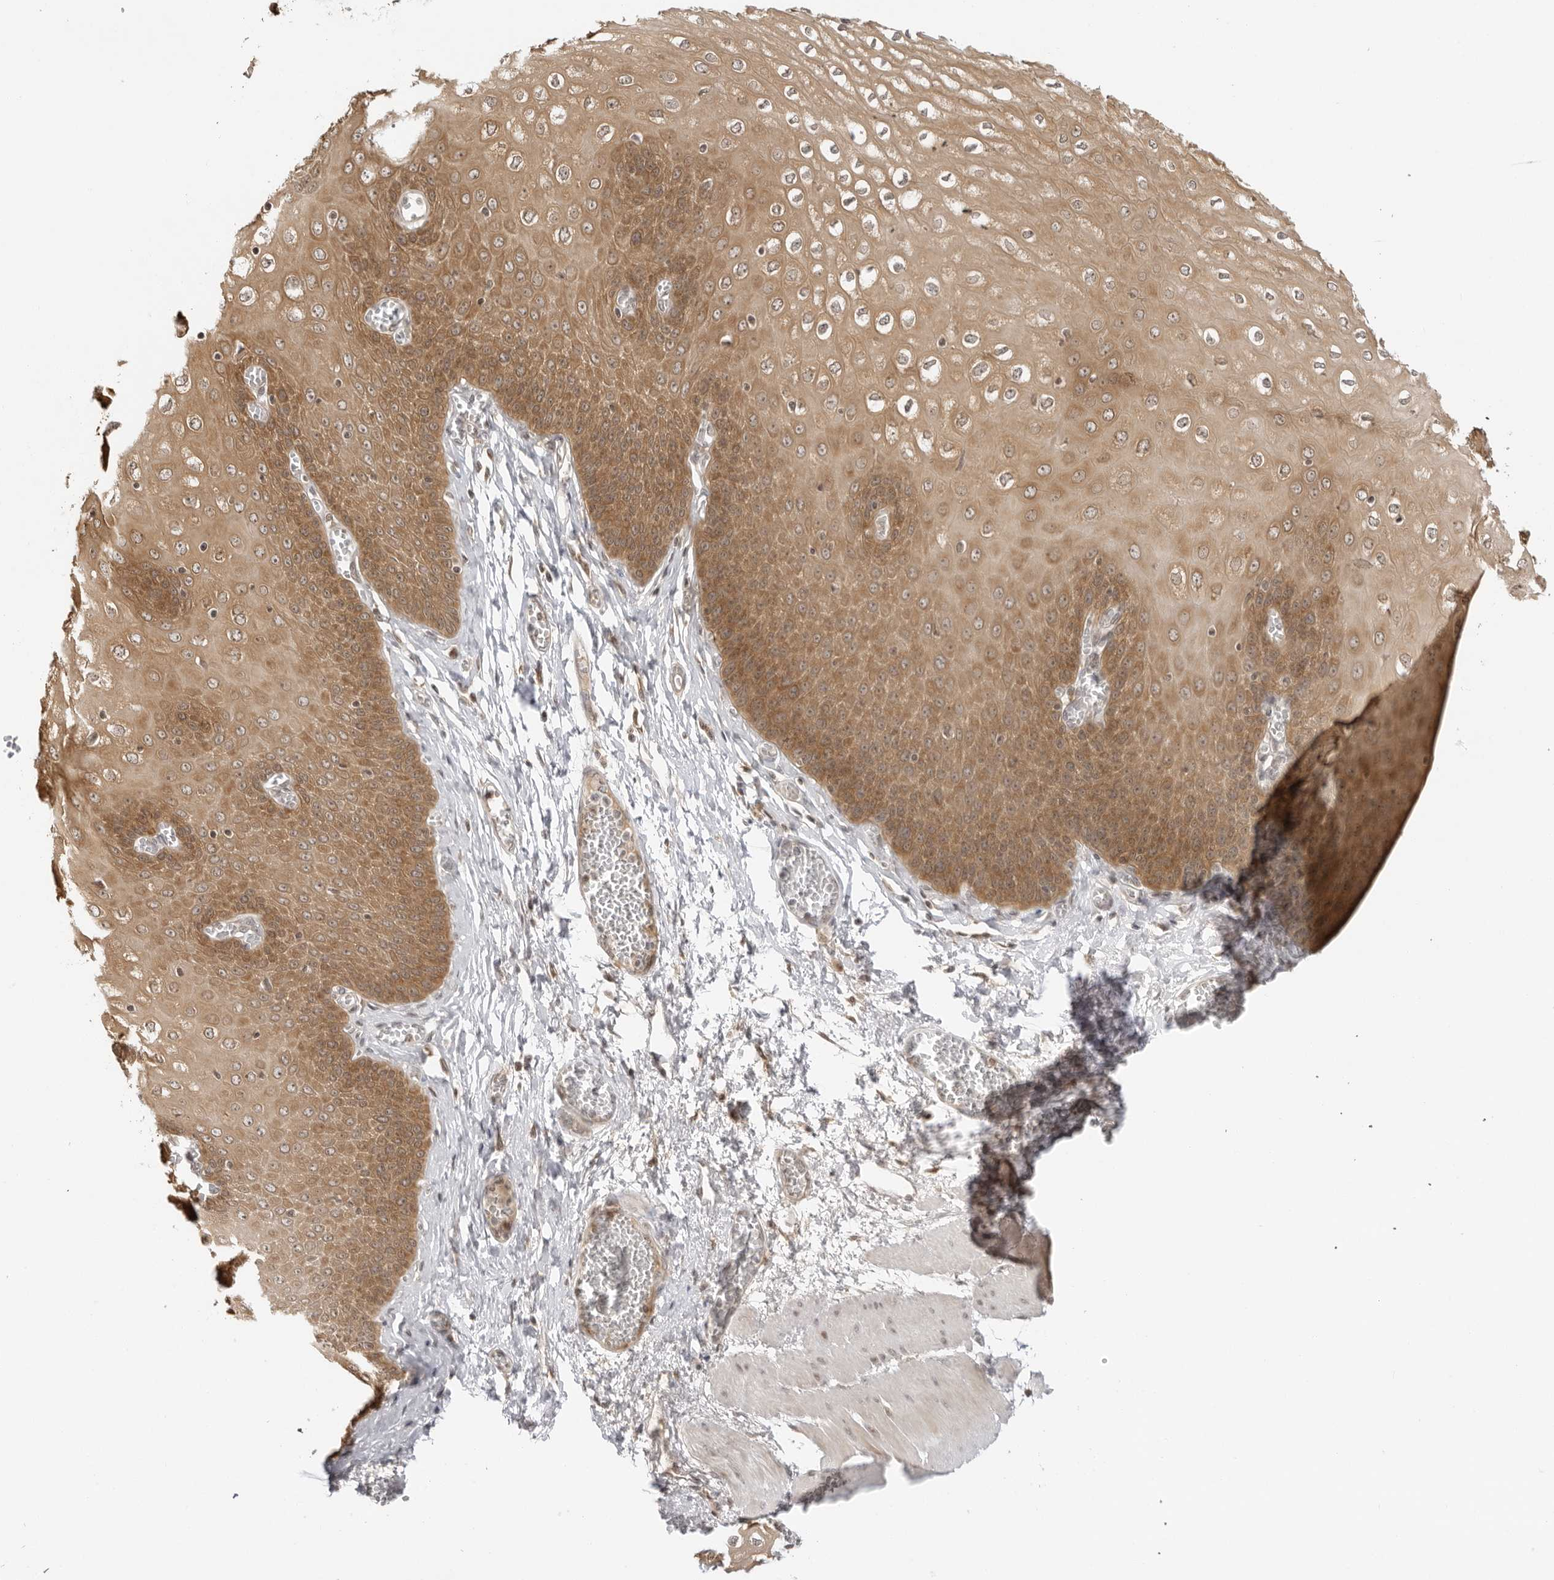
{"staining": {"intensity": "moderate", "quantity": ">75%", "location": "cytoplasmic/membranous"}, "tissue": "esophagus", "cell_type": "Squamous epithelial cells", "image_type": "normal", "snomed": [{"axis": "morphology", "description": "Normal tissue, NOS"}, {"axis": "topography", "description": "Esophagus"}], "caption": "Esophagus stained for a protein (brown) displays moderate cytoplasmic/membranous positive positivity in about >75% of squamous epithelial cells.", "gene": "PRRC2C", "patient": {"sex": "male", "age": 60}}